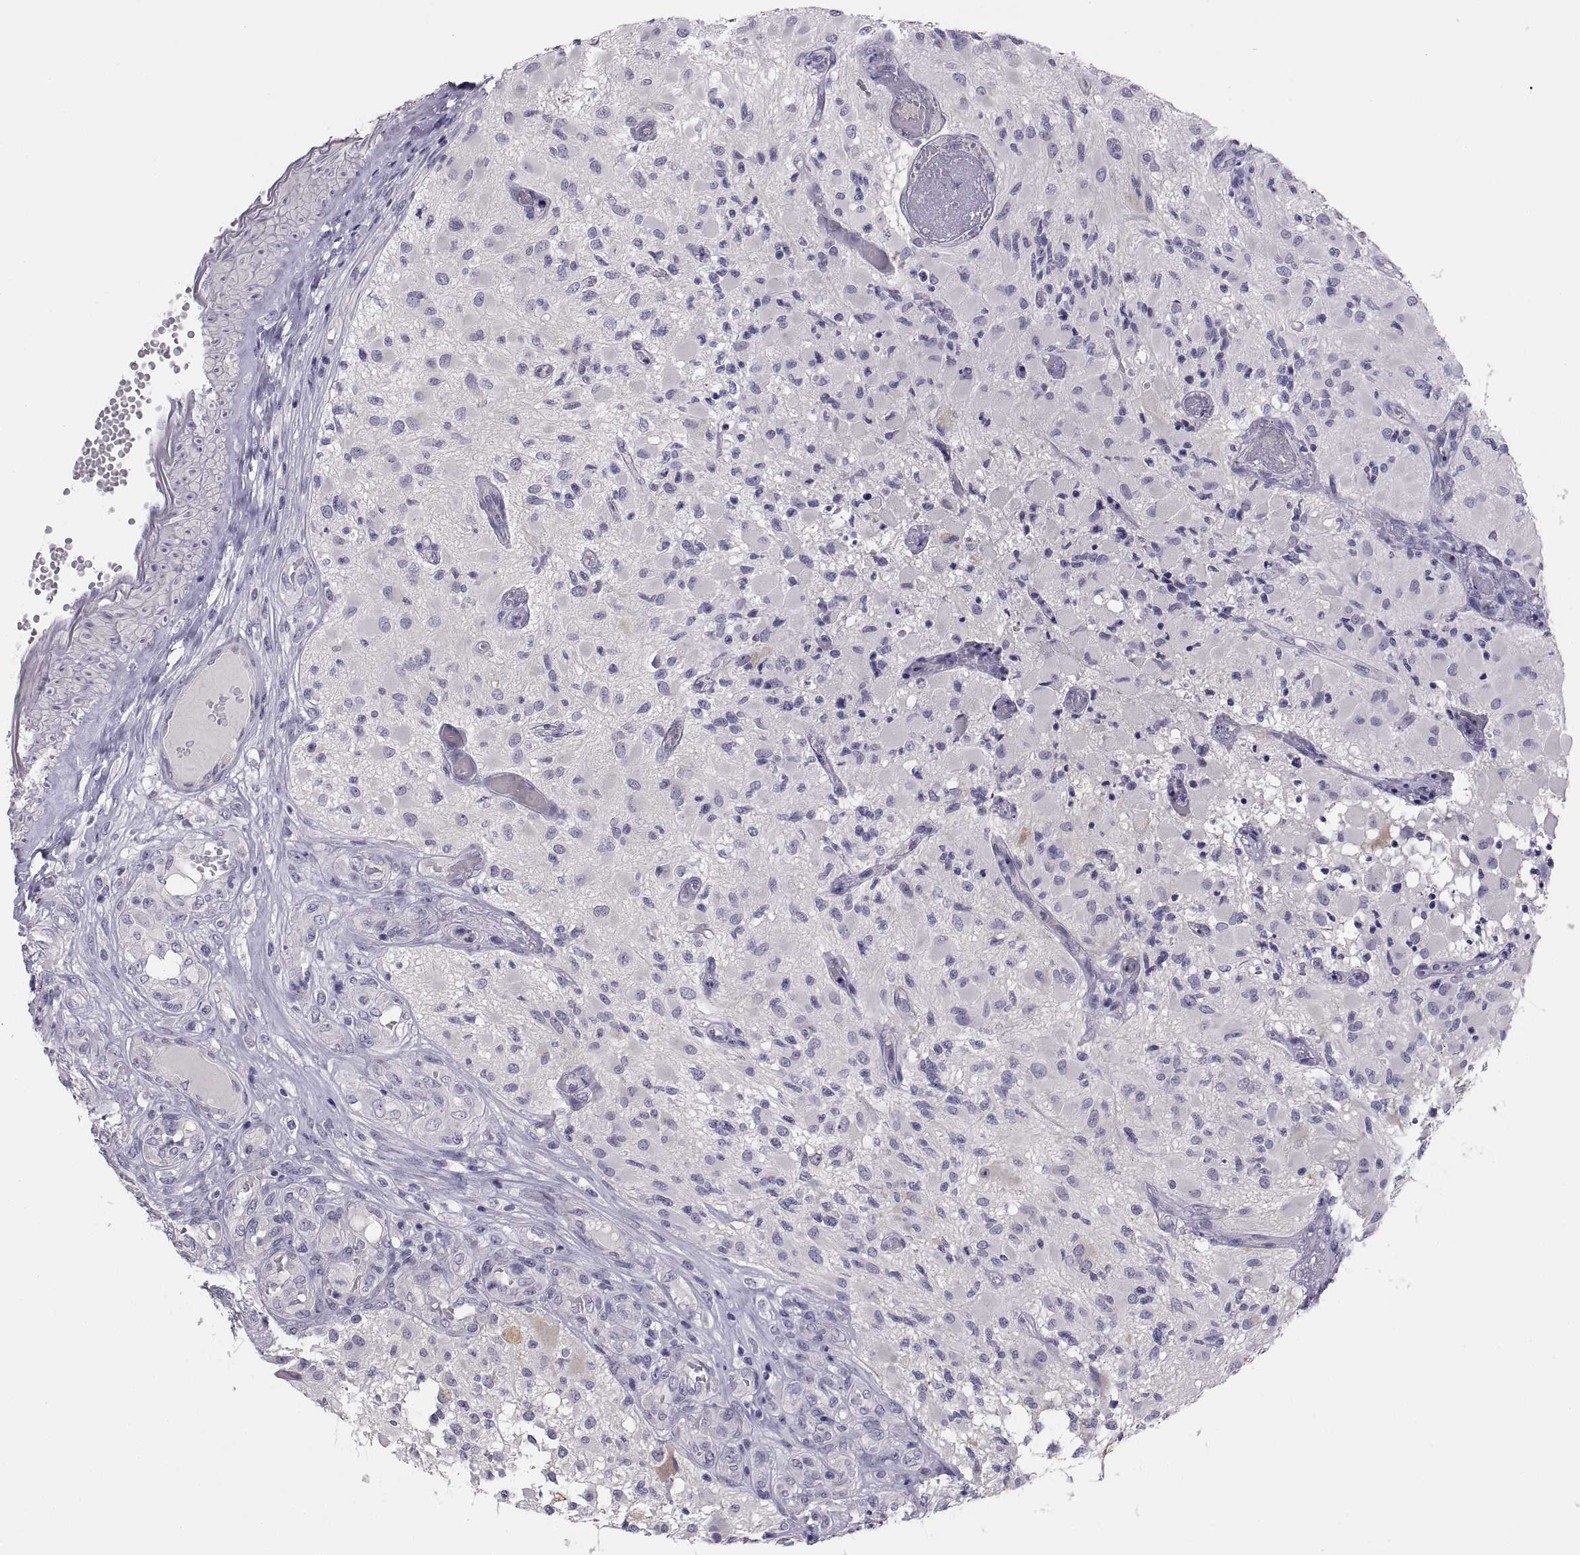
{"staining": {"intensity": "negative", "quantity": "none", "location": "none"}, "tissue": "glioma", "cell_type": "Tumor cells", "image_type": "cancer", "snomed": [{"axis": "morphology", "description": "Glioma, malignant, High grade"}, {"axis": "topography", "description": "Brain"}], "caption": "High power microscopy image of an immunohistochemistry photomicrograph of glioma, revealing no significant staining in tumor cells.", "gene": "STRC", "patient": {"sex": "female", "age": 63}}